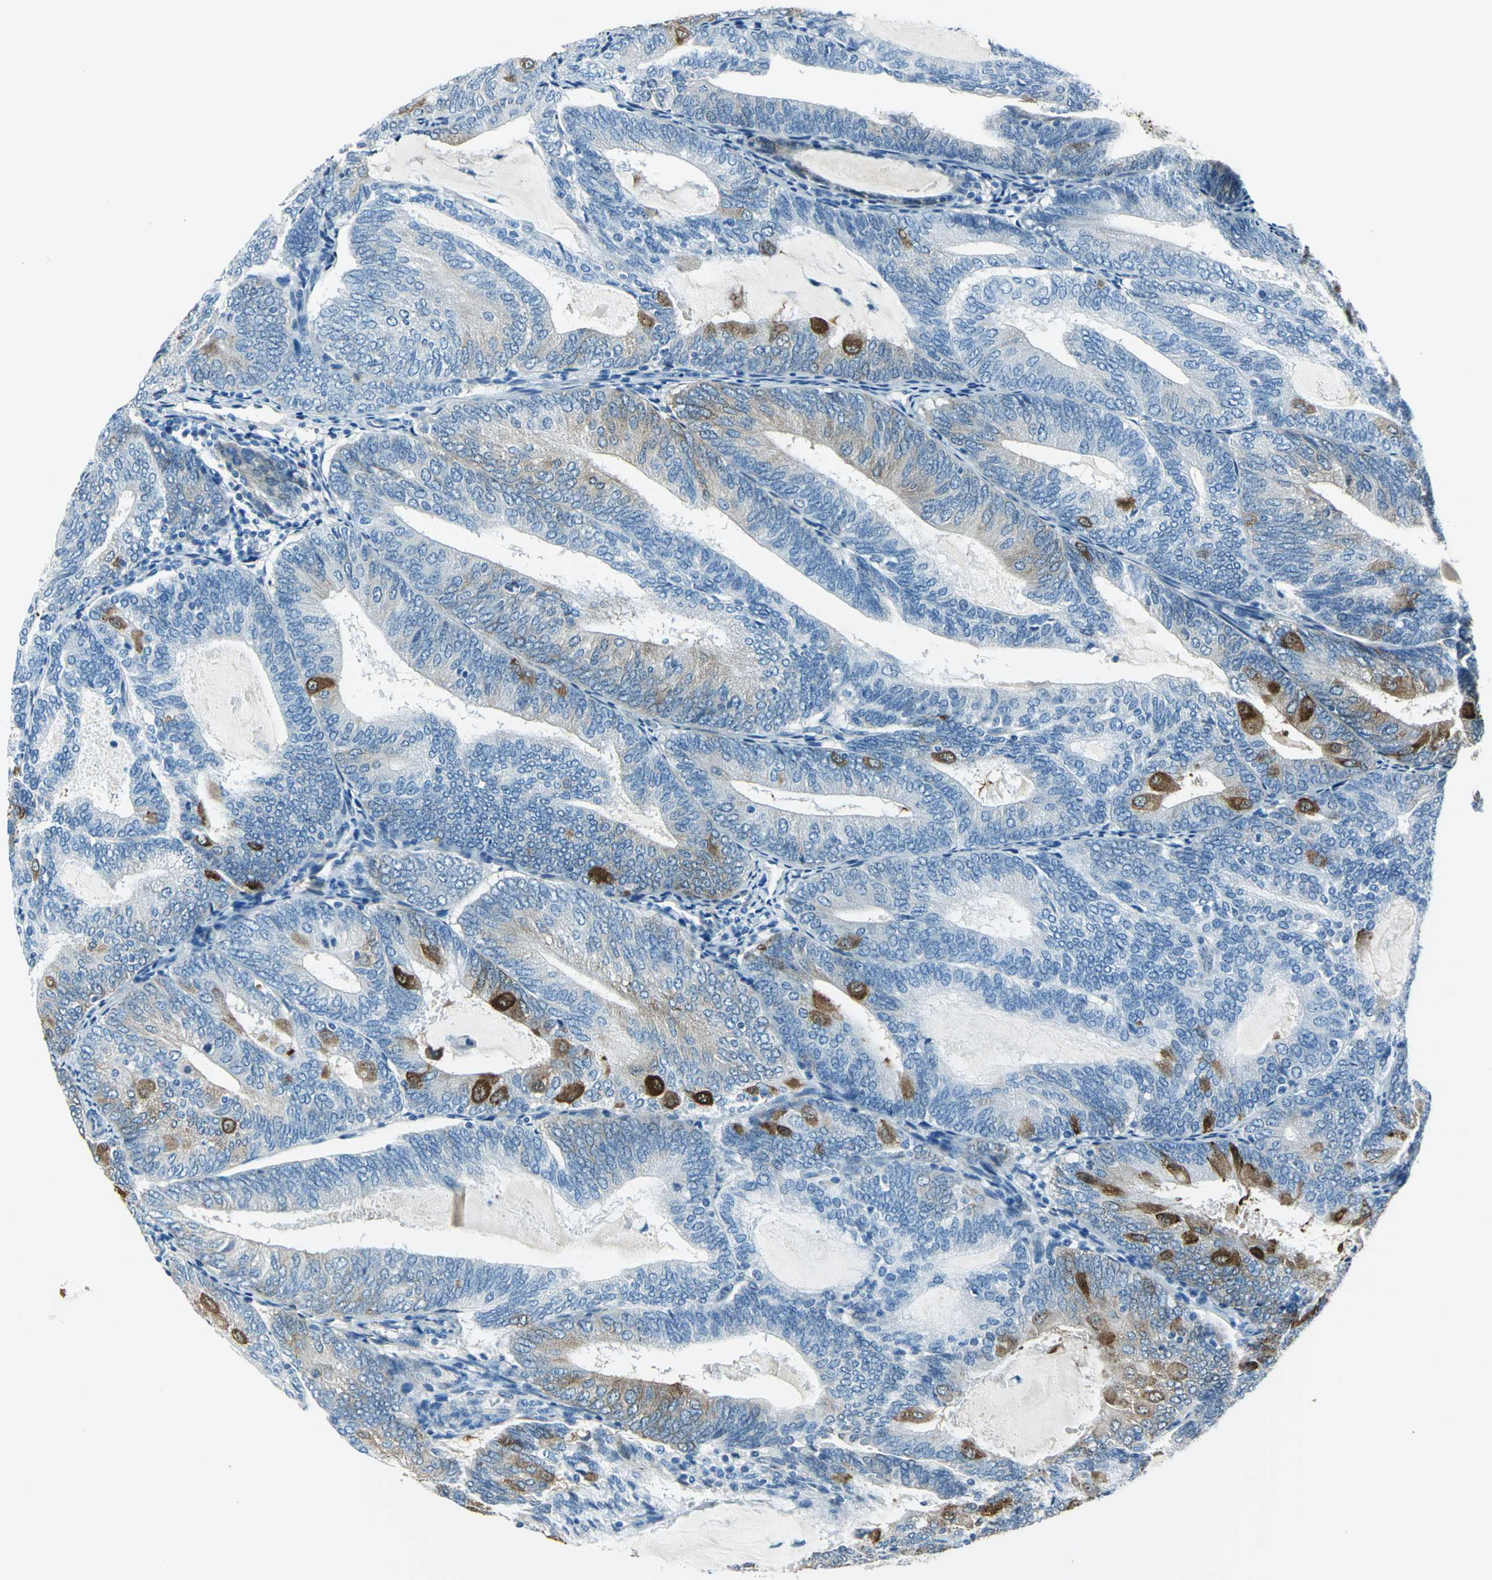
{"staining": {"intensity": "strong", "quantity": "<25%", "location": "cytoplasmic/membranous"}, "tissue": "endometrial cancer", "cell_type": "Tumor cells", "image_type": "cancer", "snomed": [{"axis": "morphology", "description": "Adenocarcinoma, NOS"}, {"axis": "topography", "description": "Endometrium"}], "caption": "High-magnification brightfield microscopy of endometrial cancer (adenocarcinoma) stained with DAB (3,3'-diaminobenzidine) (brown) and counterstained with hematoxylin (blue). tumor cells exhibit strong cytoplasmic/membranous expression is appreciated in approximately<25% of cells.", "gene": "HSPB1", "patient": {"sex": "female", "age": 81}}